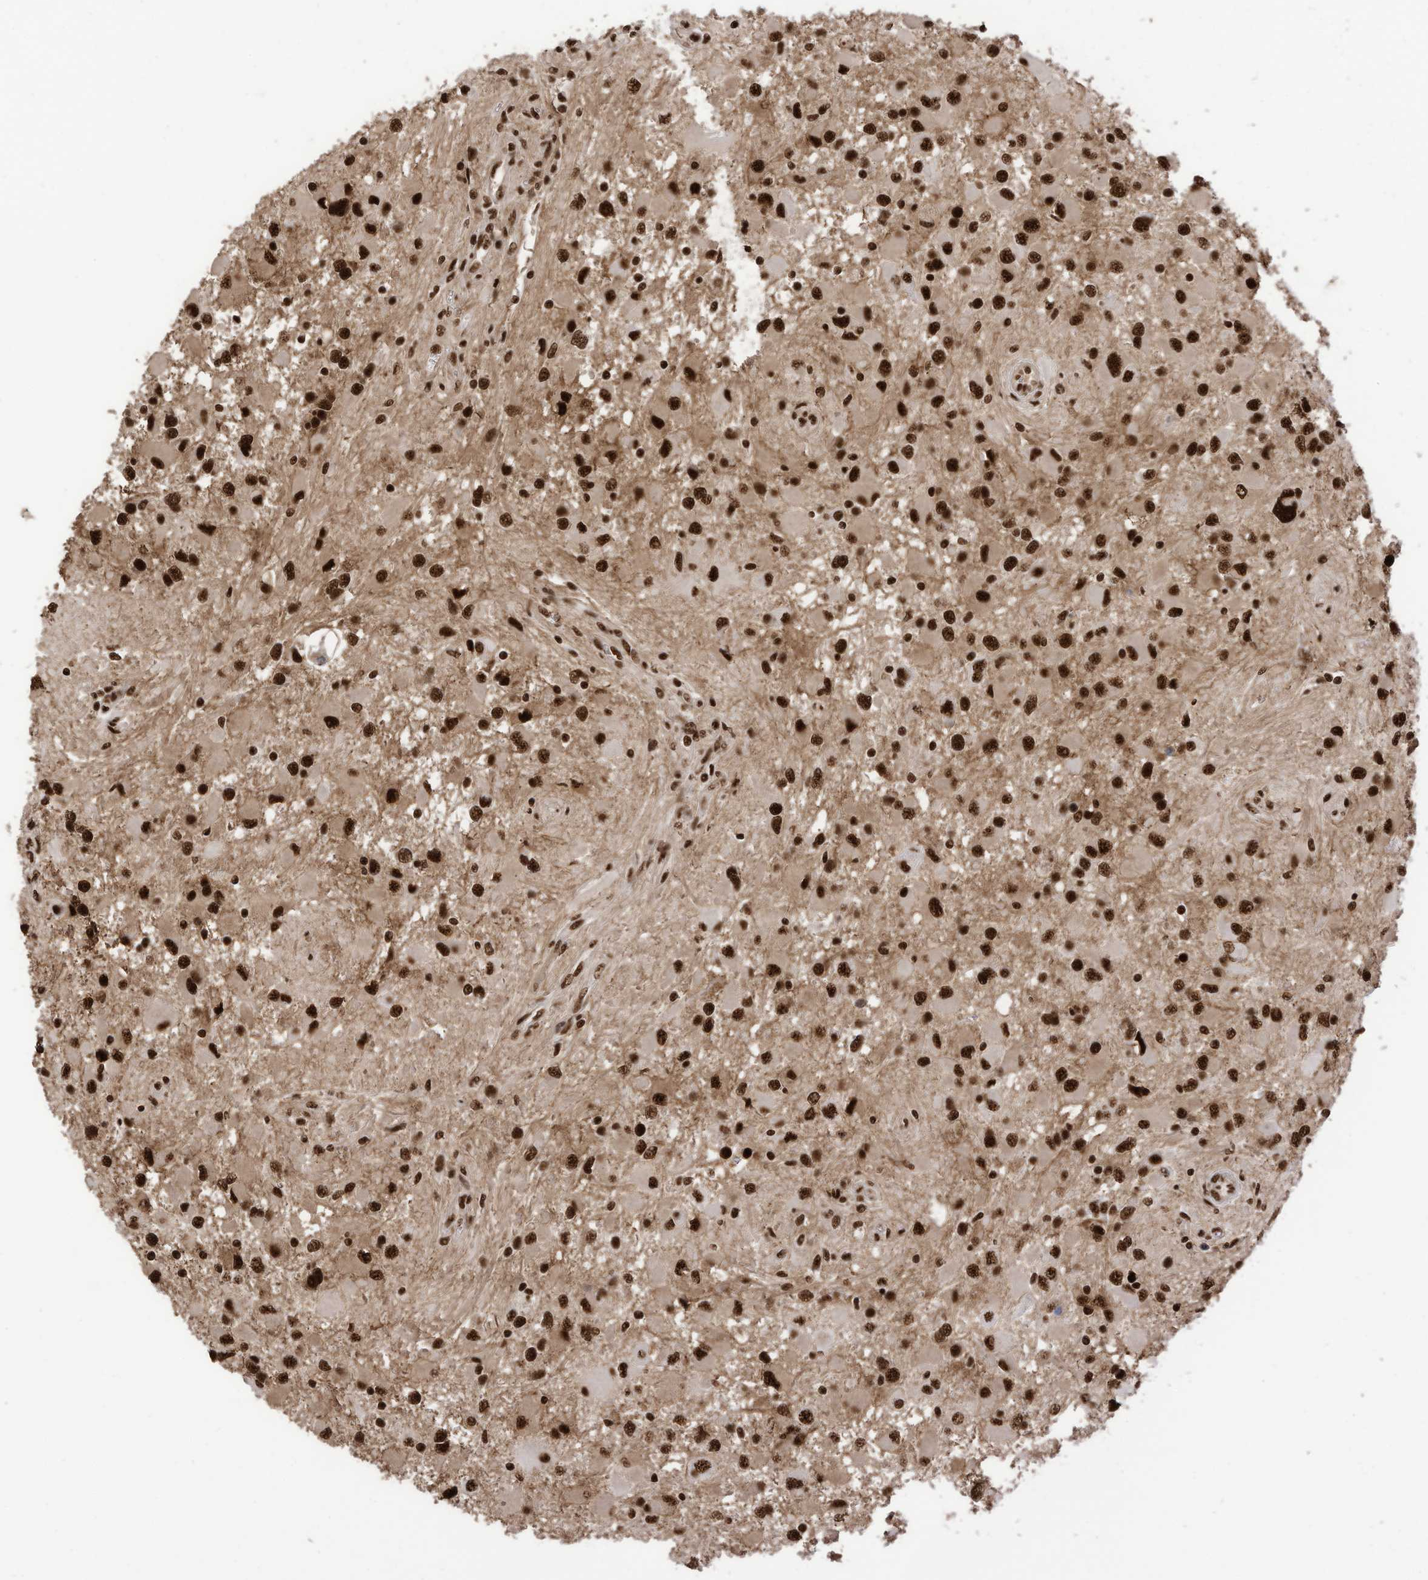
{"staining": {"intensity": "strong", "quantity": ">75%", "location": "nuclear"}, "tissue": "glioma", "cell_type": "Tumor cells", "image_type": "cancer", "snomed": [{"axis": "morphology", "description": "Glioma, malignant, High grade"}, {"axis": "topography", "description": "Brain"}], "caption": "An immunohistochemistry histopathology image of tumor tissue is shown. Protein staining in brown highlights strong nuclear positivity in glioma within tumor cells. The staining is performed using DAB (3,3'-diaminobenzidine) brown chromogen to label protein expression. The nuclei are counter-stained blue using hematoxylin.", "gene": "SF3A3", "patient": {"sex": "male", "age": 53}}